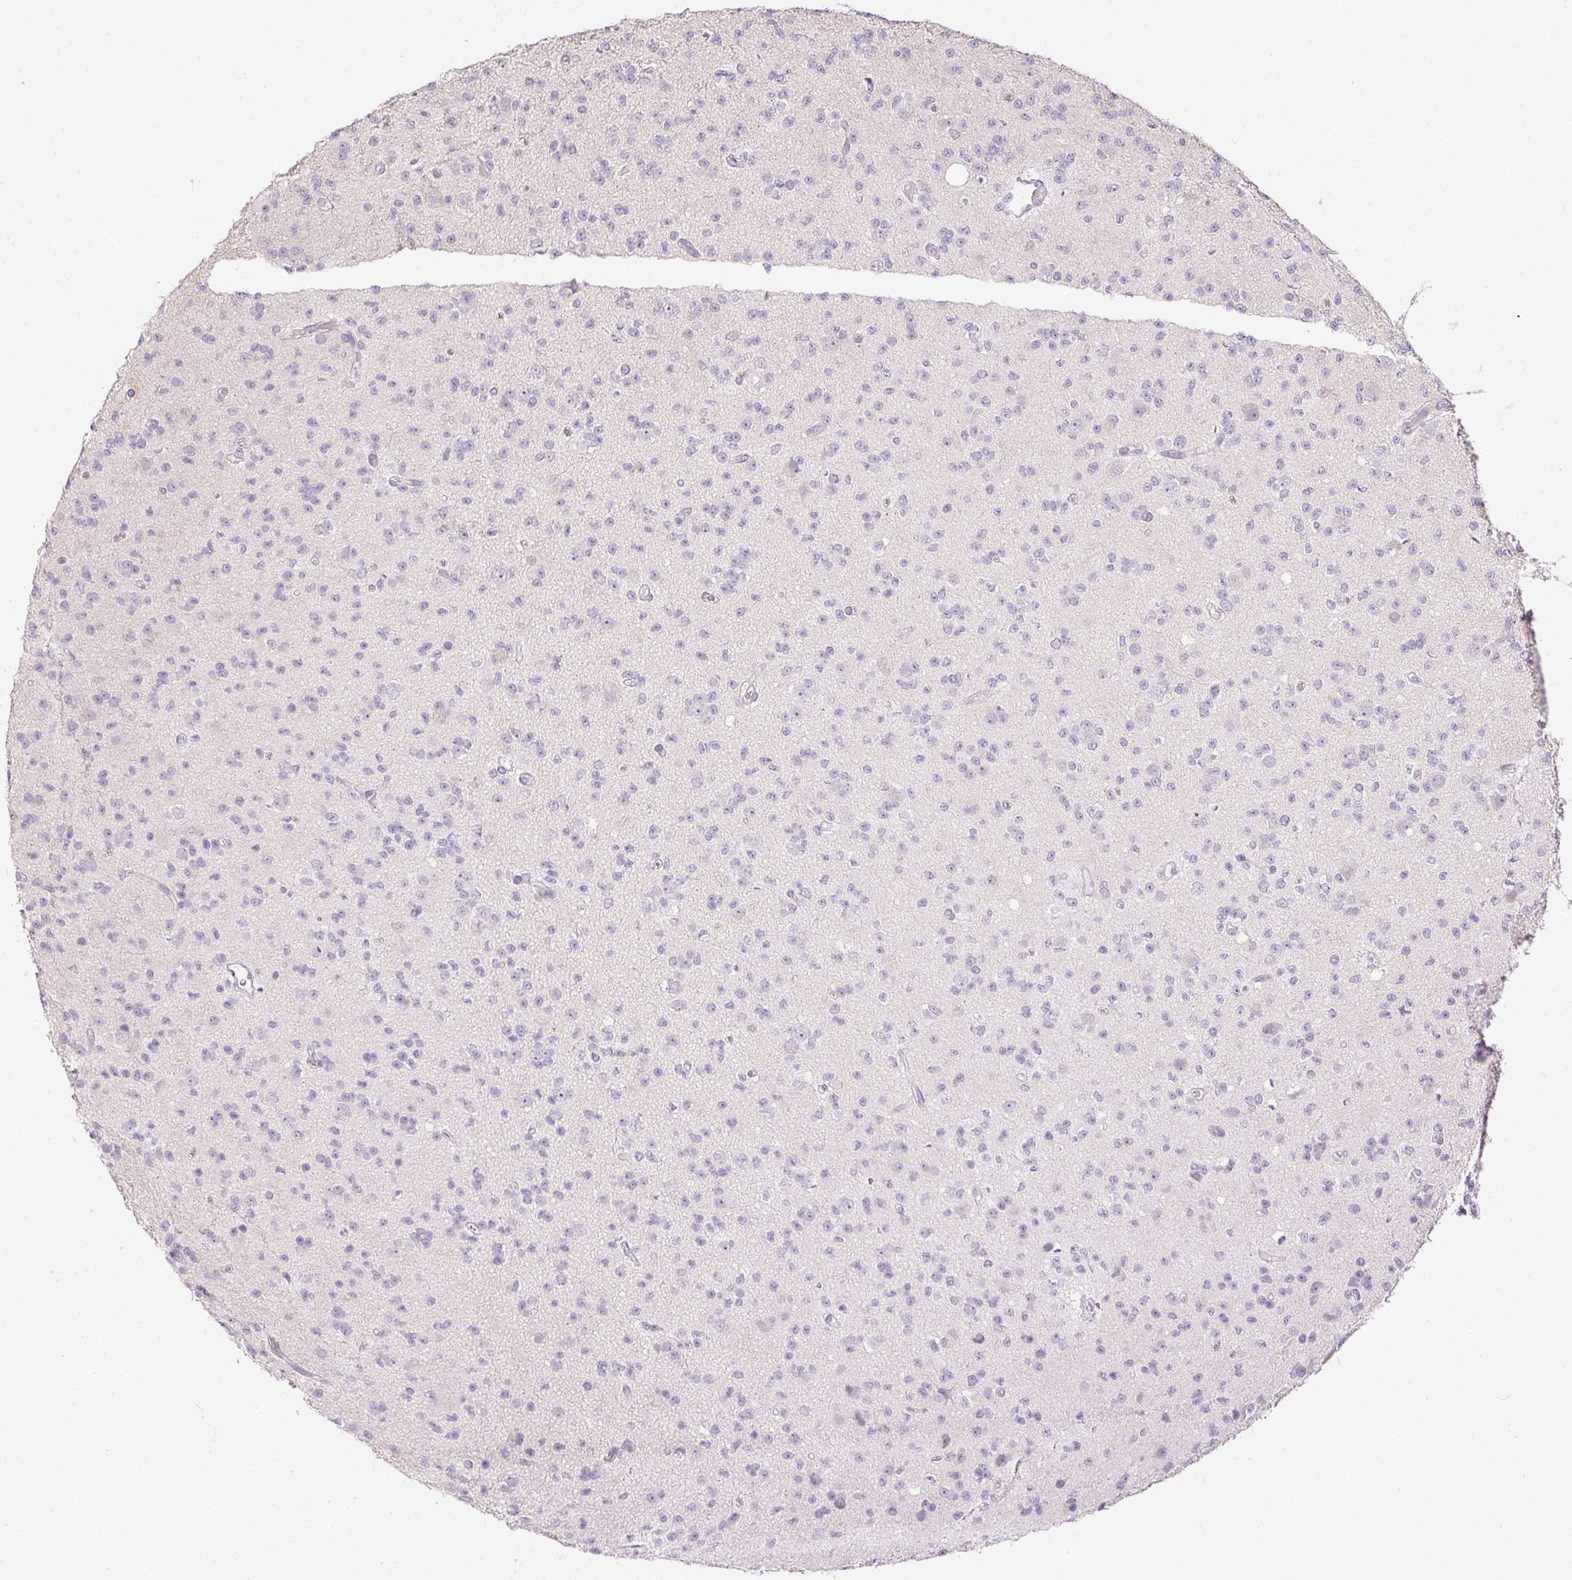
{"staining": {"intensity": "negative", "quantity": "none", "location": "none"}, "tissue": "glioma", "cell_type": "Tumor cells", "image_type": "cancer", "snomed": [{"axis": "morphology", "description": "Glioma, malignant, High grade"}, {"axis": "topography", "description": "Brain"}], "caption": "An immunohistochemistry (IHC) histopathology image of malignant glioma (high-grade) is shown. There is no staining in tumor cells of malignant glioma (high-grade).", "gene": "CTCFL", "patient": {"sex": "male", "age": 36}}